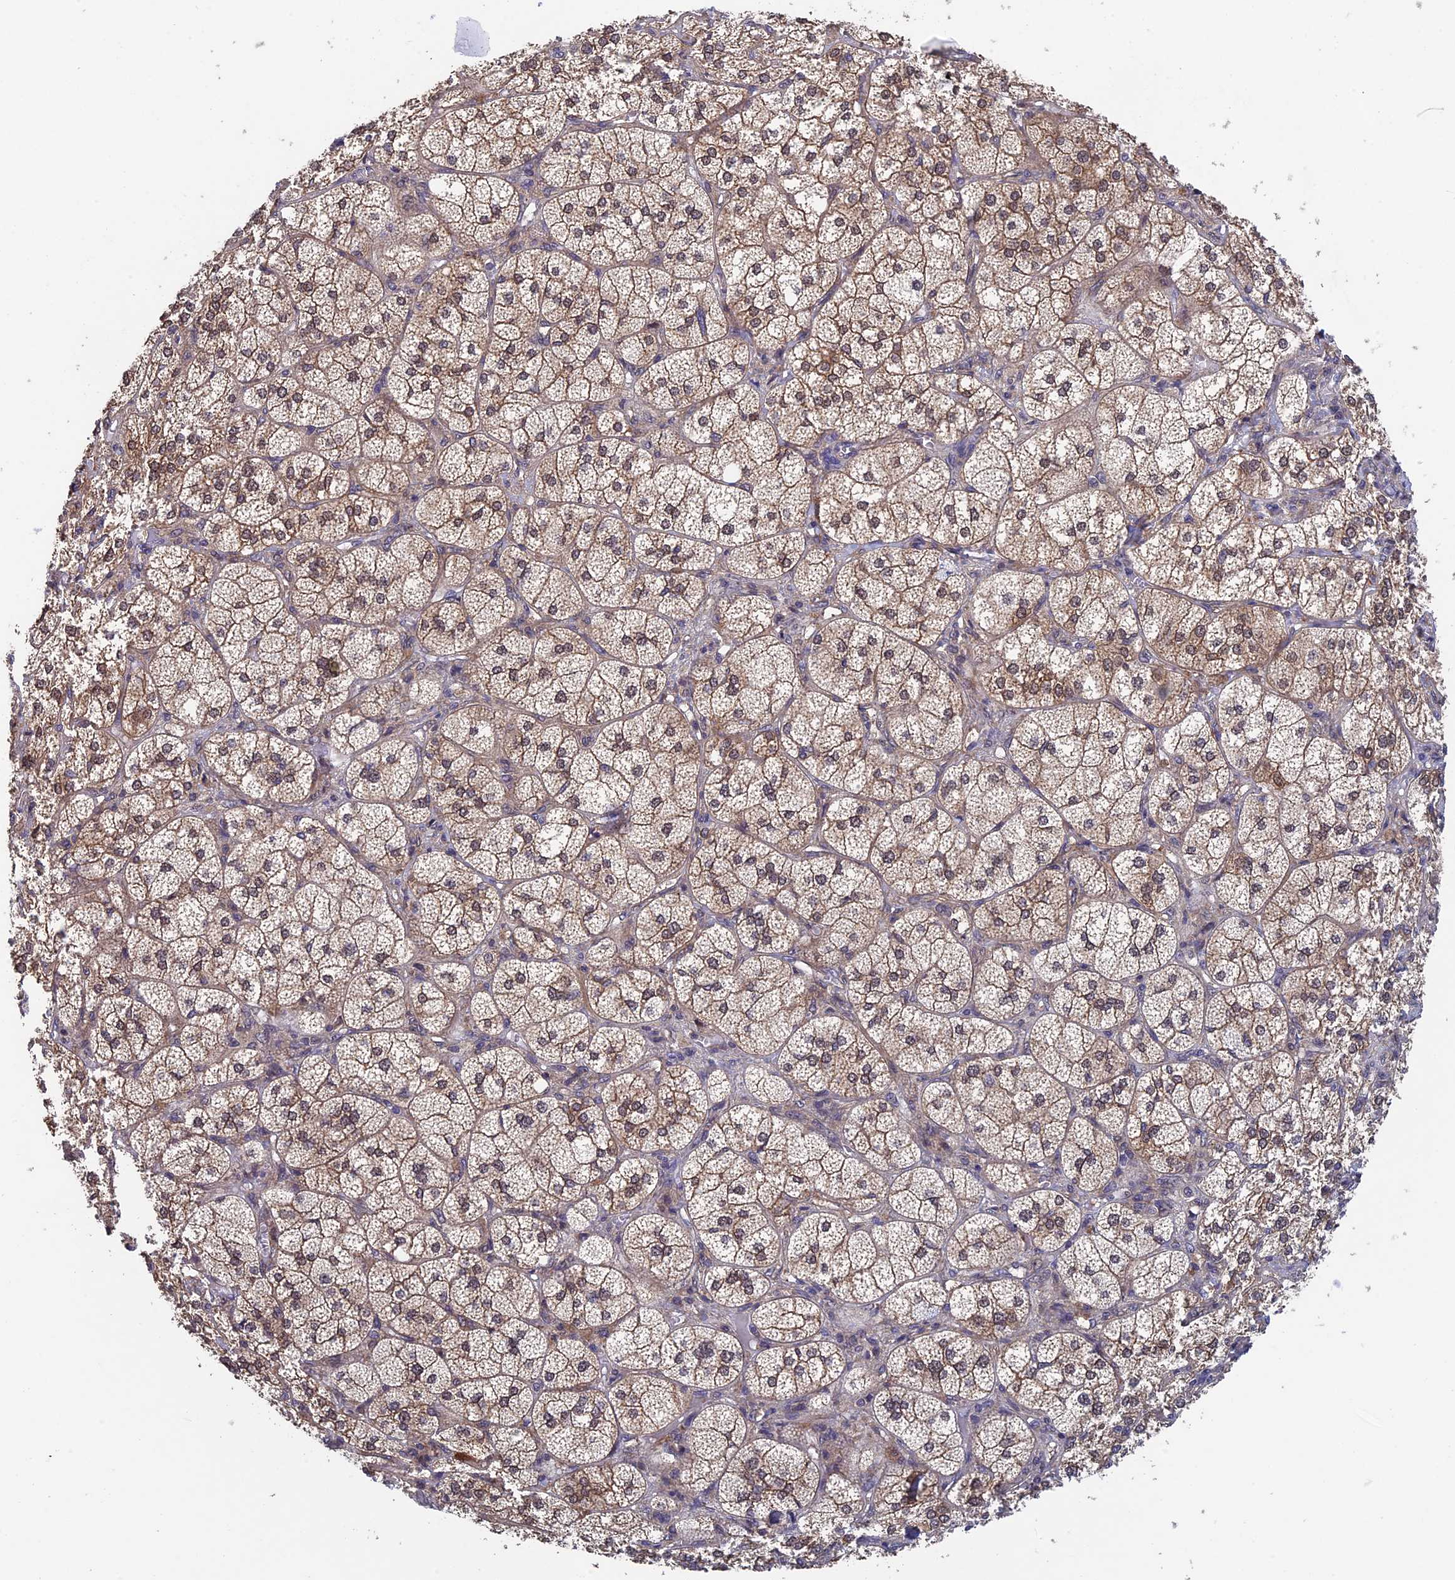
{"staining": {"intensity": "moderate", "quantity": ">75%", "location": "cytoplasmic/membranous,nuclear"}, "tissue": "adrenal gland", "cell_type": "Glandular cells", "image_type": "normal", "snomed": [{"axis": "morphology", "description": "Normal tissue, NOS"}, {"axis": "topography", "description": "Adrenal gland"}], "caption": "Protein expression analysis of normal adrenal gland displays moderate cytoplasmic/membranous,nuclear staining in approximately >75% of glandular cells.", "gene": "LCMT1", "patient": {"sex": "female", "age": 61}}